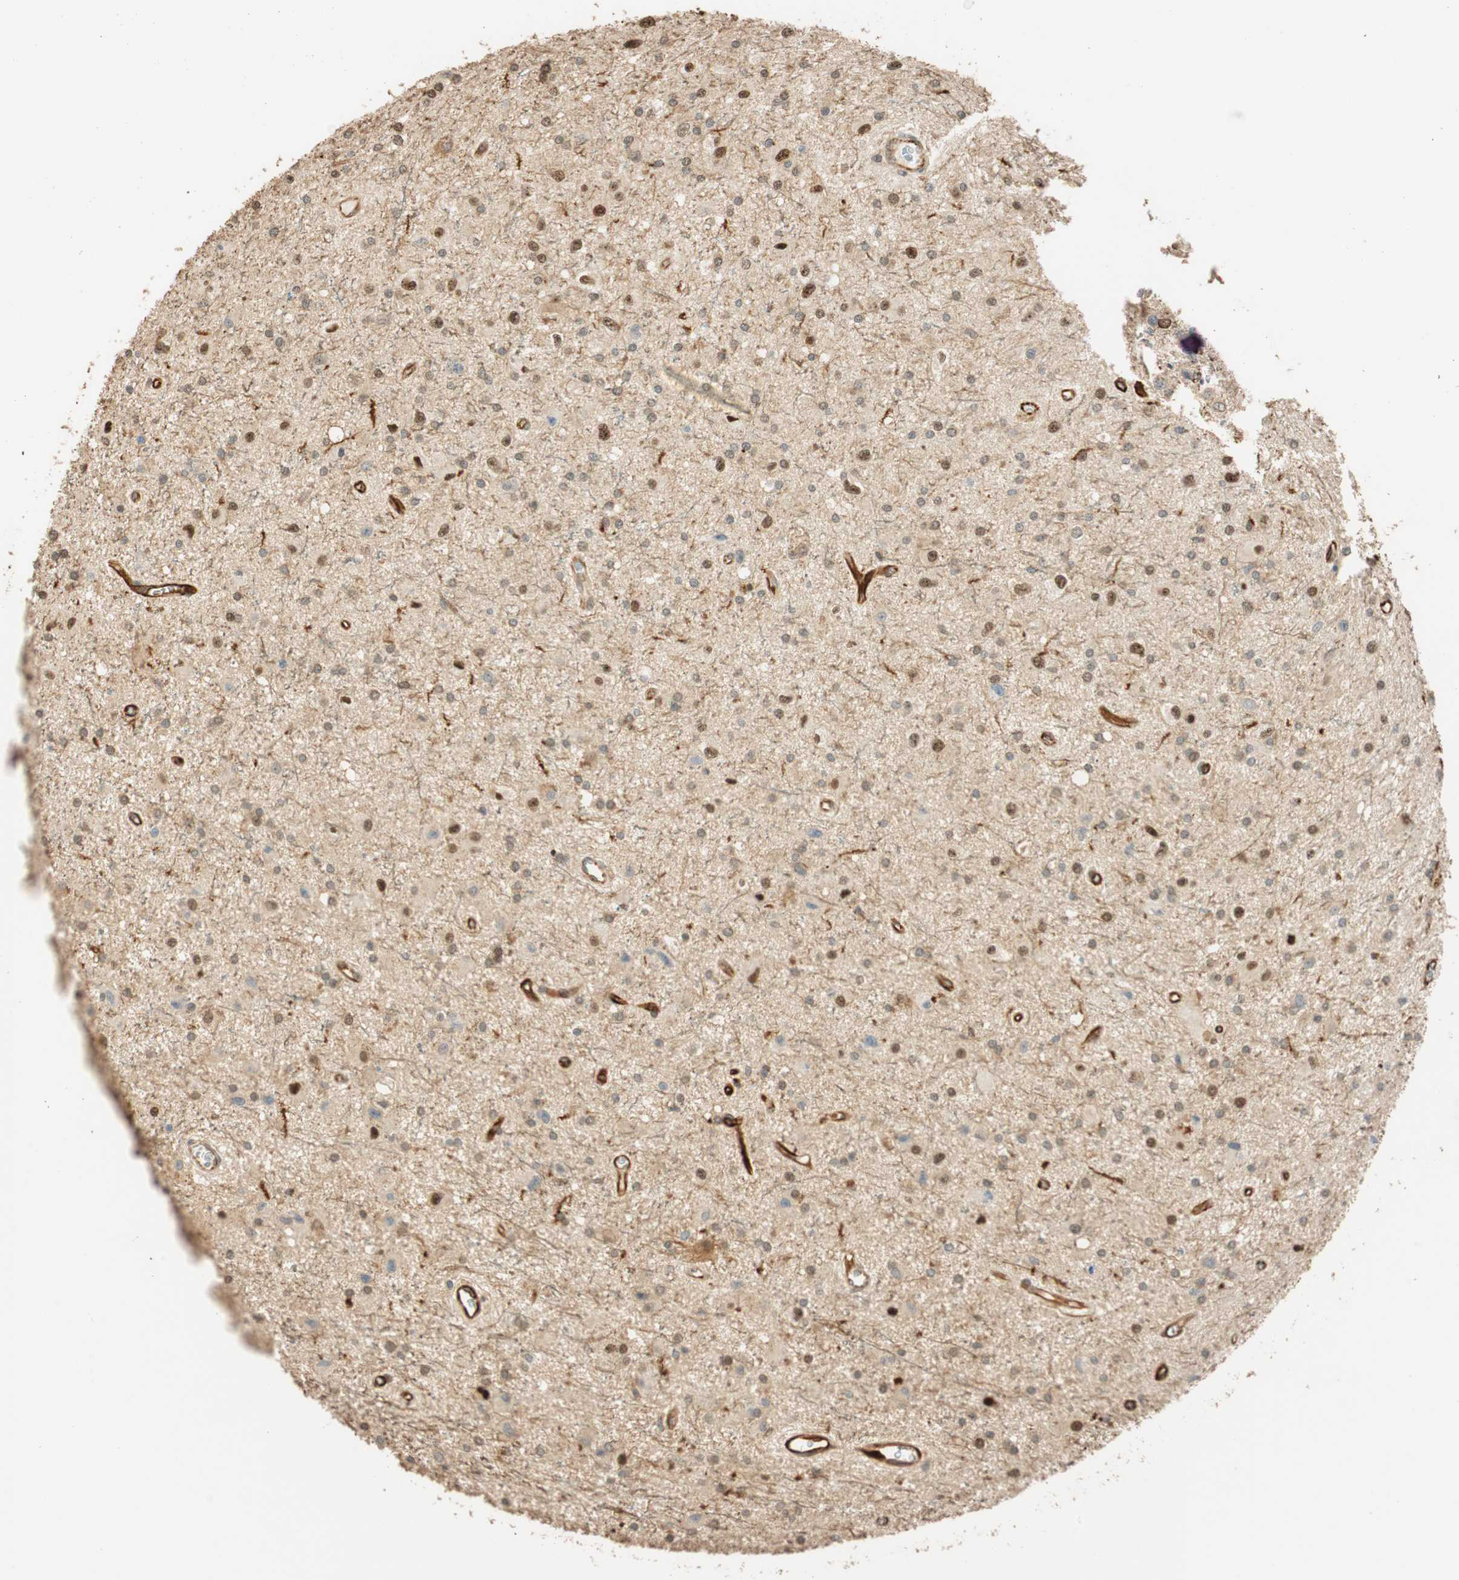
{"staining": {"intensity": "weak", "quantity": "25%-75%", "location": "cytoplasmic/membranous,nuclear"}, "tissue": "glioma", "cell_type": "Tumor cells", "image_type": "cancer", "snomed": [{"axis": "morphology", "description": "Glioma, malignant, Low grade"}, {"axis": "topography", "description": "Brain"}], "caption": "Human glioma stained for a protein (brown) exhibits weak cytoplasmic/membranous and nuclear positive staining in about 25%-75% of tumor cells.", "gene": "NES", "patient": {"sex": "male", "age": 58}}